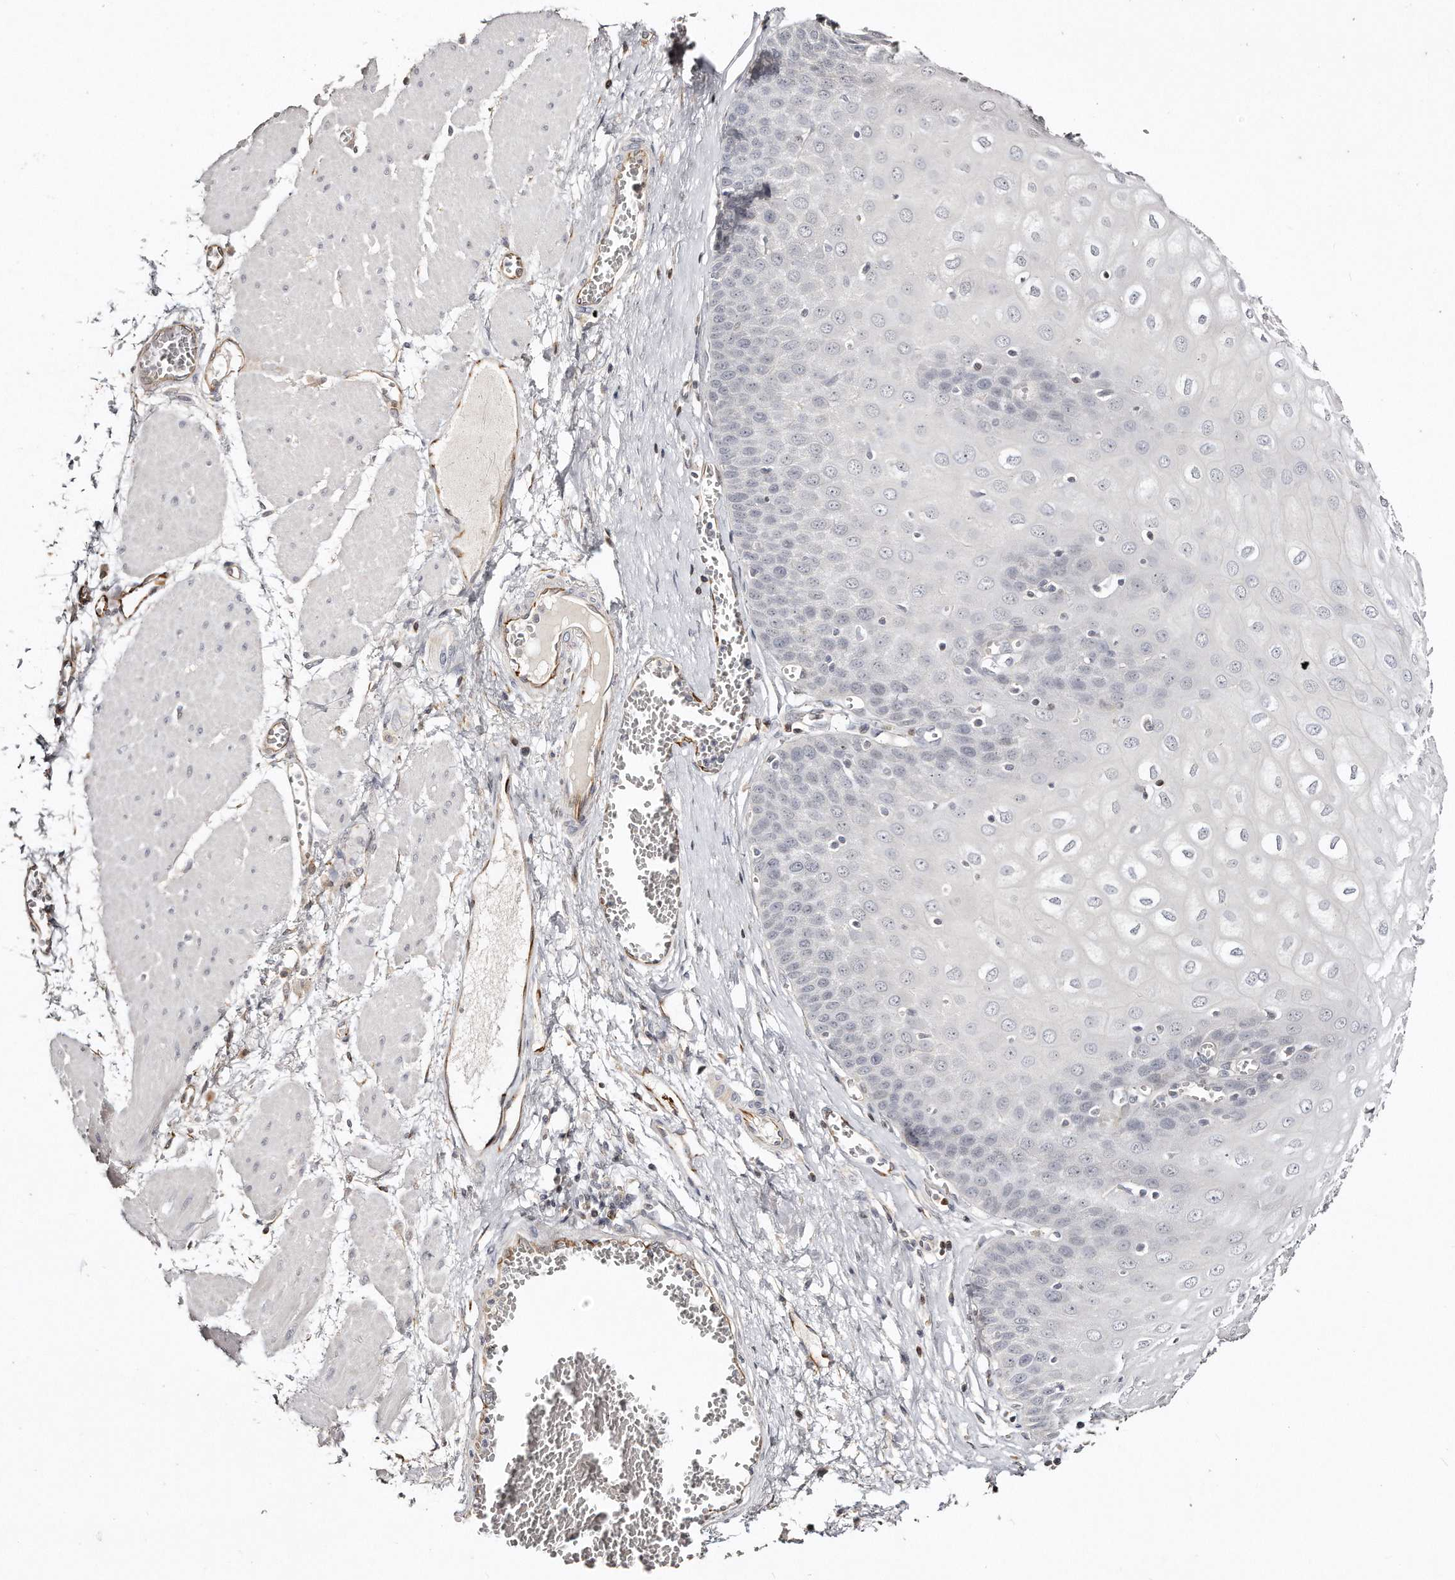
{"staining": {"intensity": "negative", "quantity": "none", "location": "none"}, "tissue": "esophagus", "cell_type": "Squamous epithelial cells", "image_type": "normal", "snomed": [{"axis": "morphology", "description": "Normal tissue, NOS"}, {"axis": "topography", "description": "Esophagus"}], "caption": "Histopathology image shows no protein expression in squamous epithelial cells of benign esophagus.", "gene": "ZYG11A", "patient": {"sex": "male", "age": 60}}